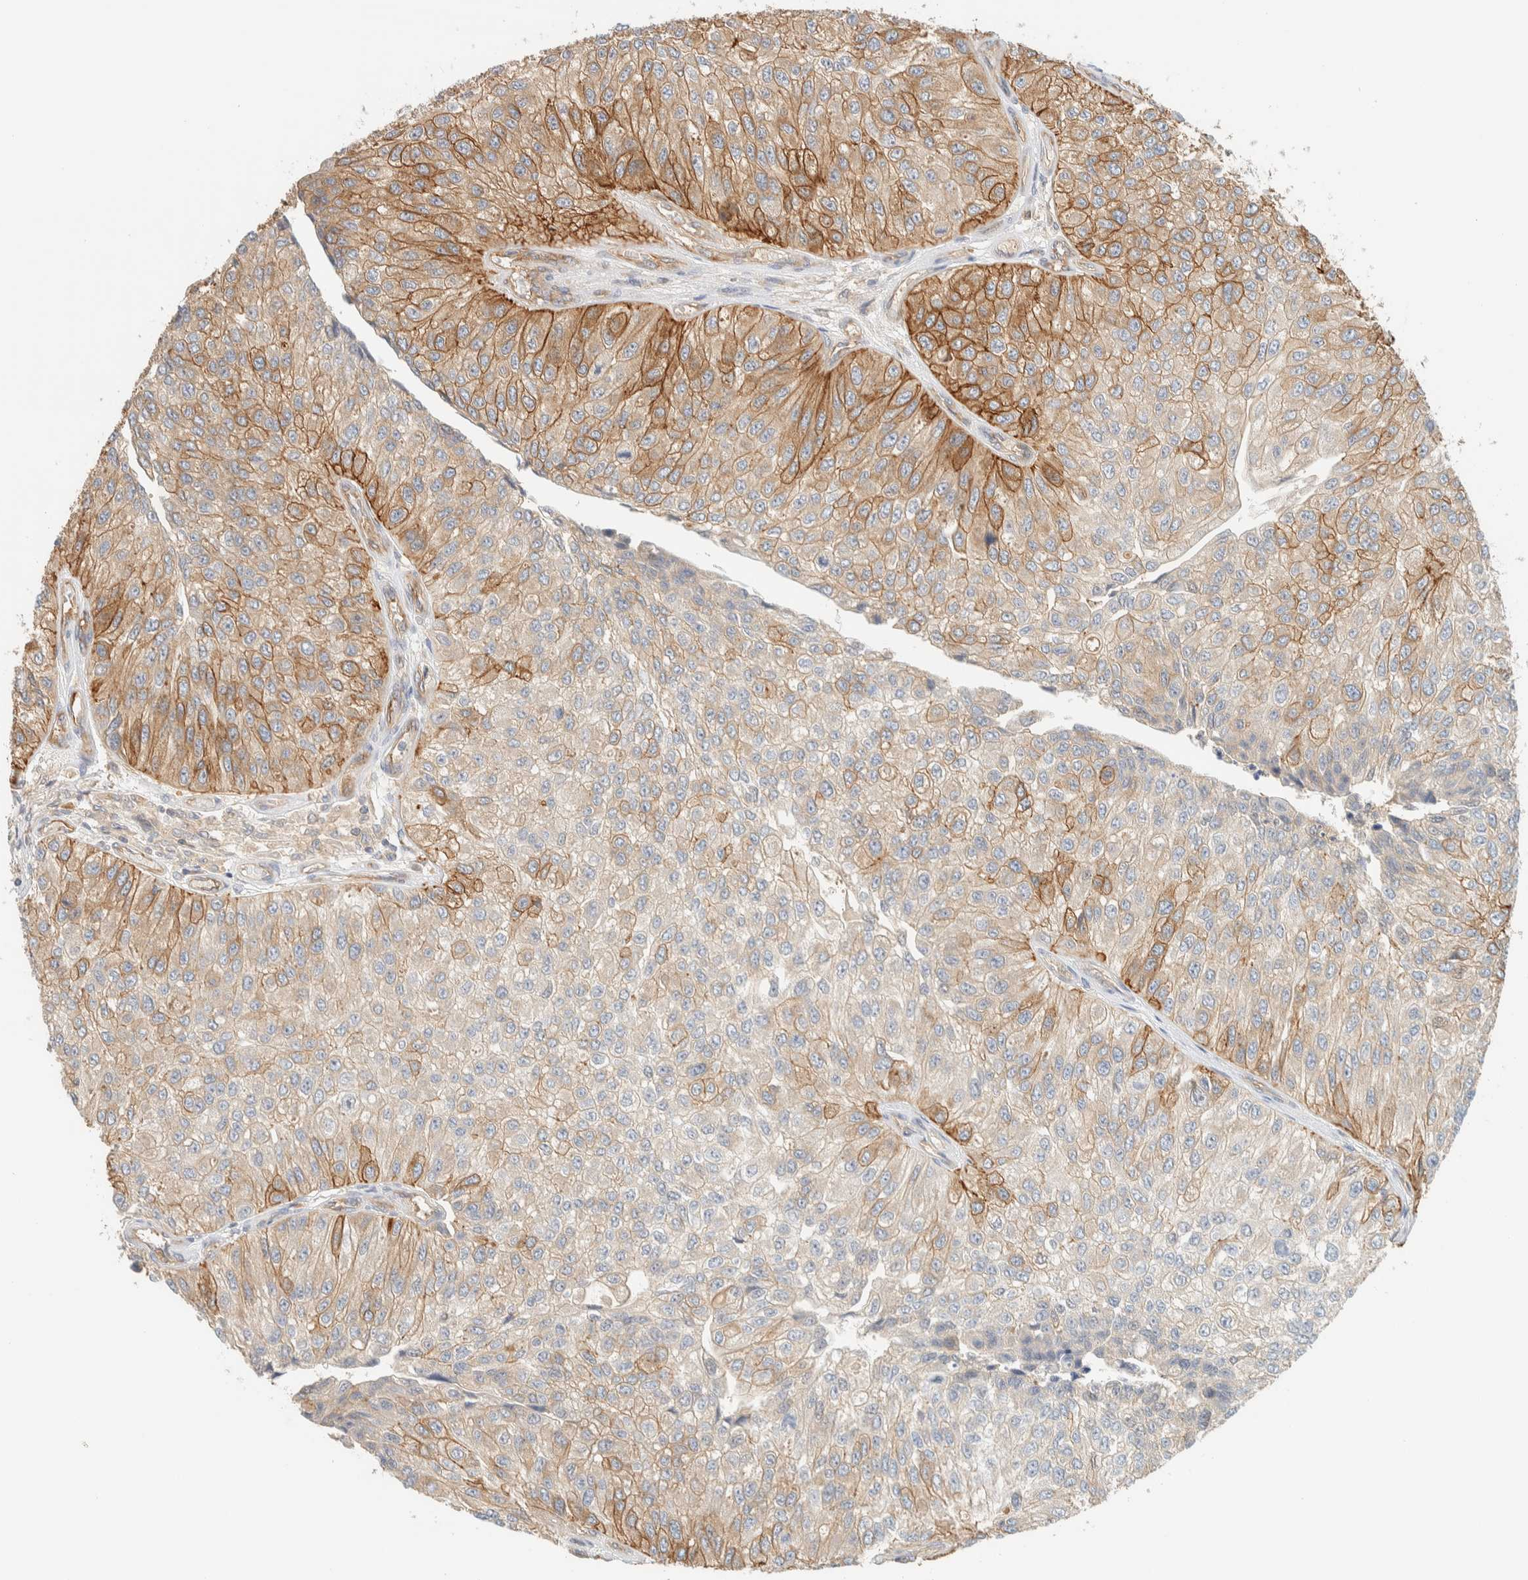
{"staining": {"intensity": "moderate", "quantity": "25%-75%", "location": "cytoplasmic/membranous"}, "tissue": "urothelial cancer", "cell_type": "Tumor cells", "image_type": "cancer", "snomed": [{"axis": "morphology", "description": "Urothelial carcinoma, High grade"}, {"axis": "topography", "description": "Kidney"}, {"axis": "topography", "description": "Urinary bladder"}], "caption": "An image showing moderate cytoplasmic/membranous positivity in approximately 25%-75% of tumor cells in urothelial cancer, as visualized by brown immunohistochemical staining.", "gene": "LIMA1", "patient": {"sex": "male", "age": 77}}